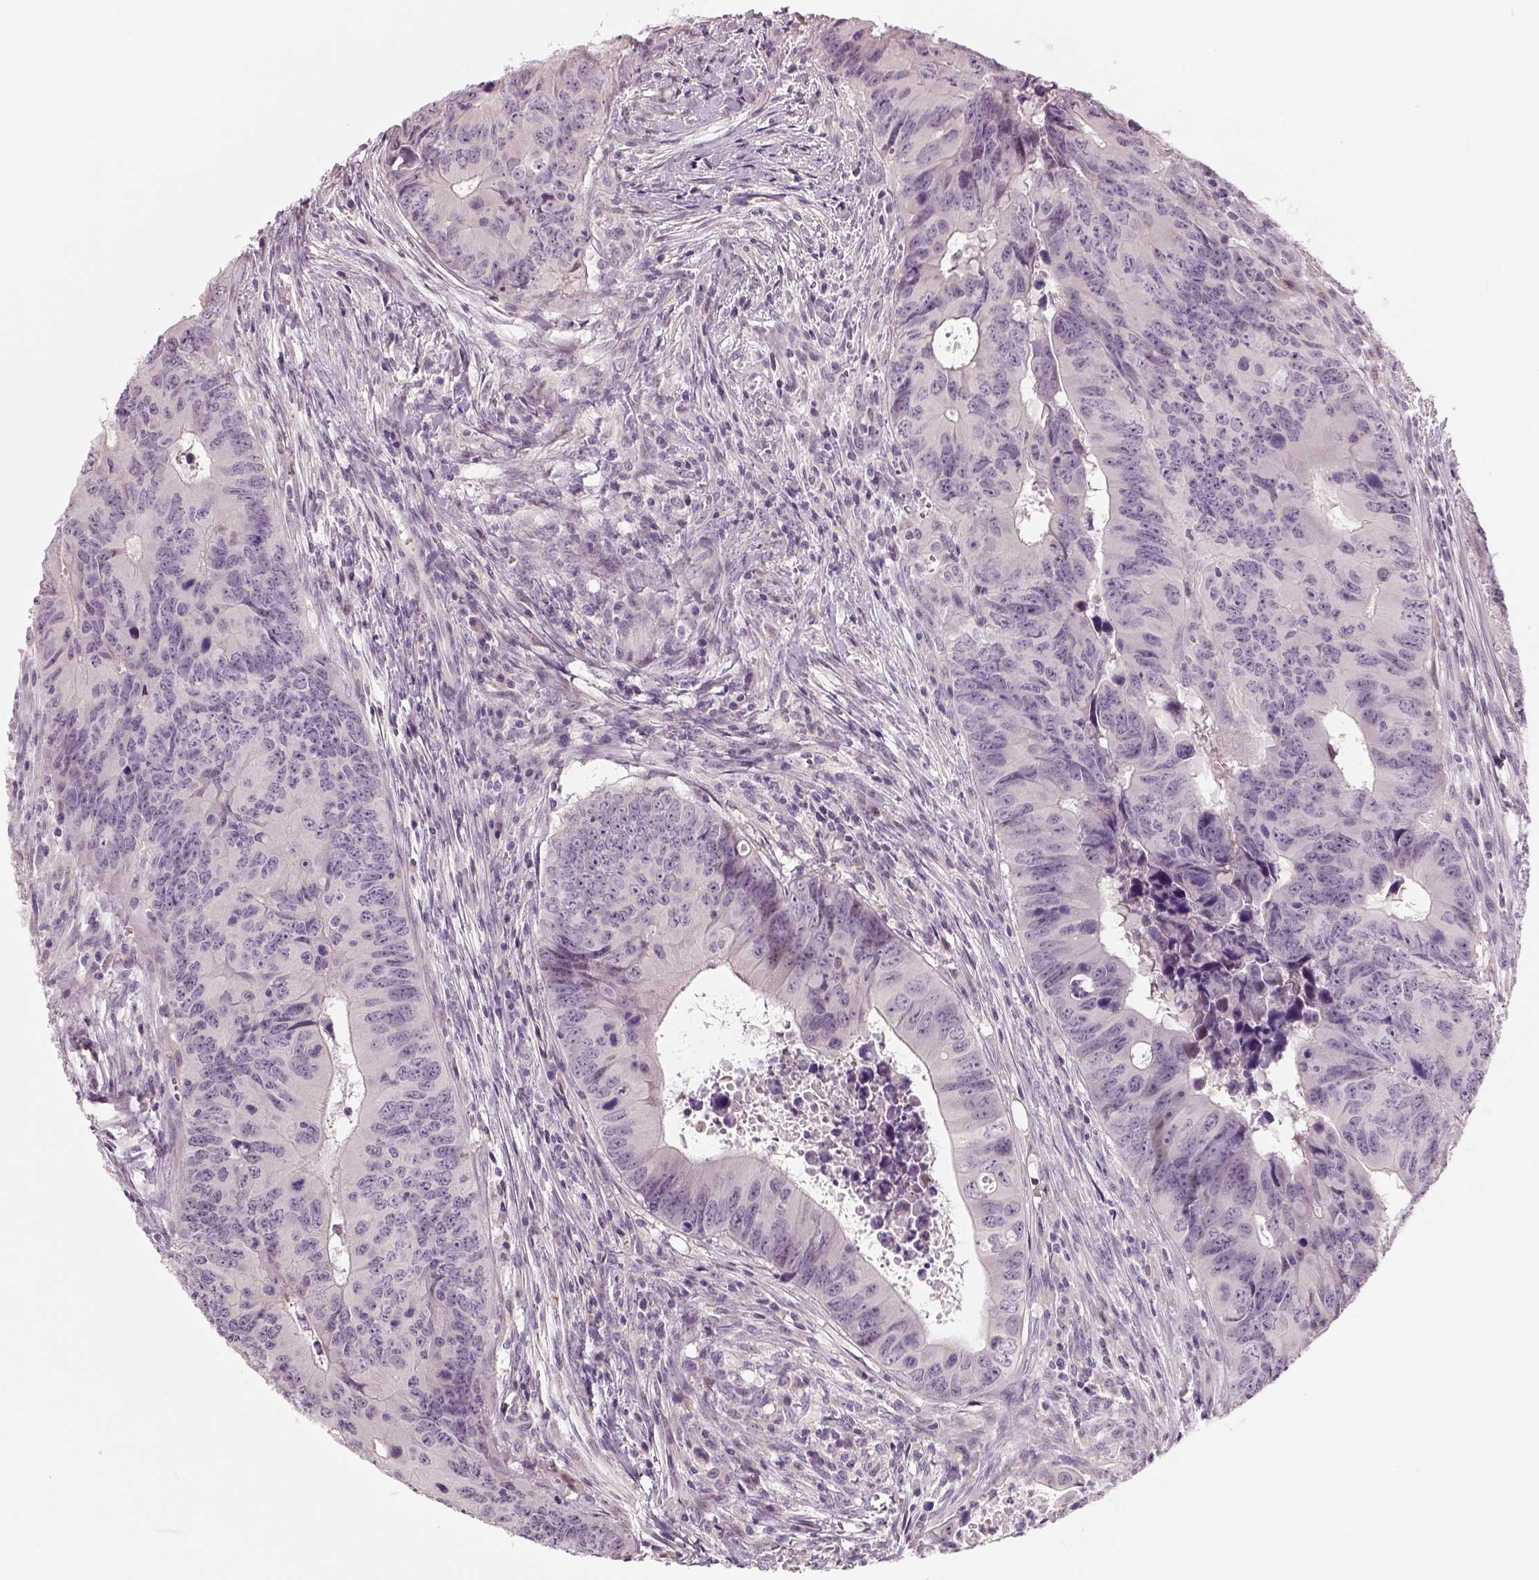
{"staining": {"intensity": "negative", "quantity": "none", "location": "none"}, "tissue": "colorectal cancer", "cell_type": "Tumor cells", "image_type": "cancer", "snomed": [{"axis": "morphology", "description": "Adenocarcinoma, NOS"}, {"axis": "topography", "description": "Colon"}], "caption": "There is no significant positivity in tumor cells of colorectal adenocarcinoma.", "gene": "NECAB1", "patient": {"sex": "female", "age": 82}}